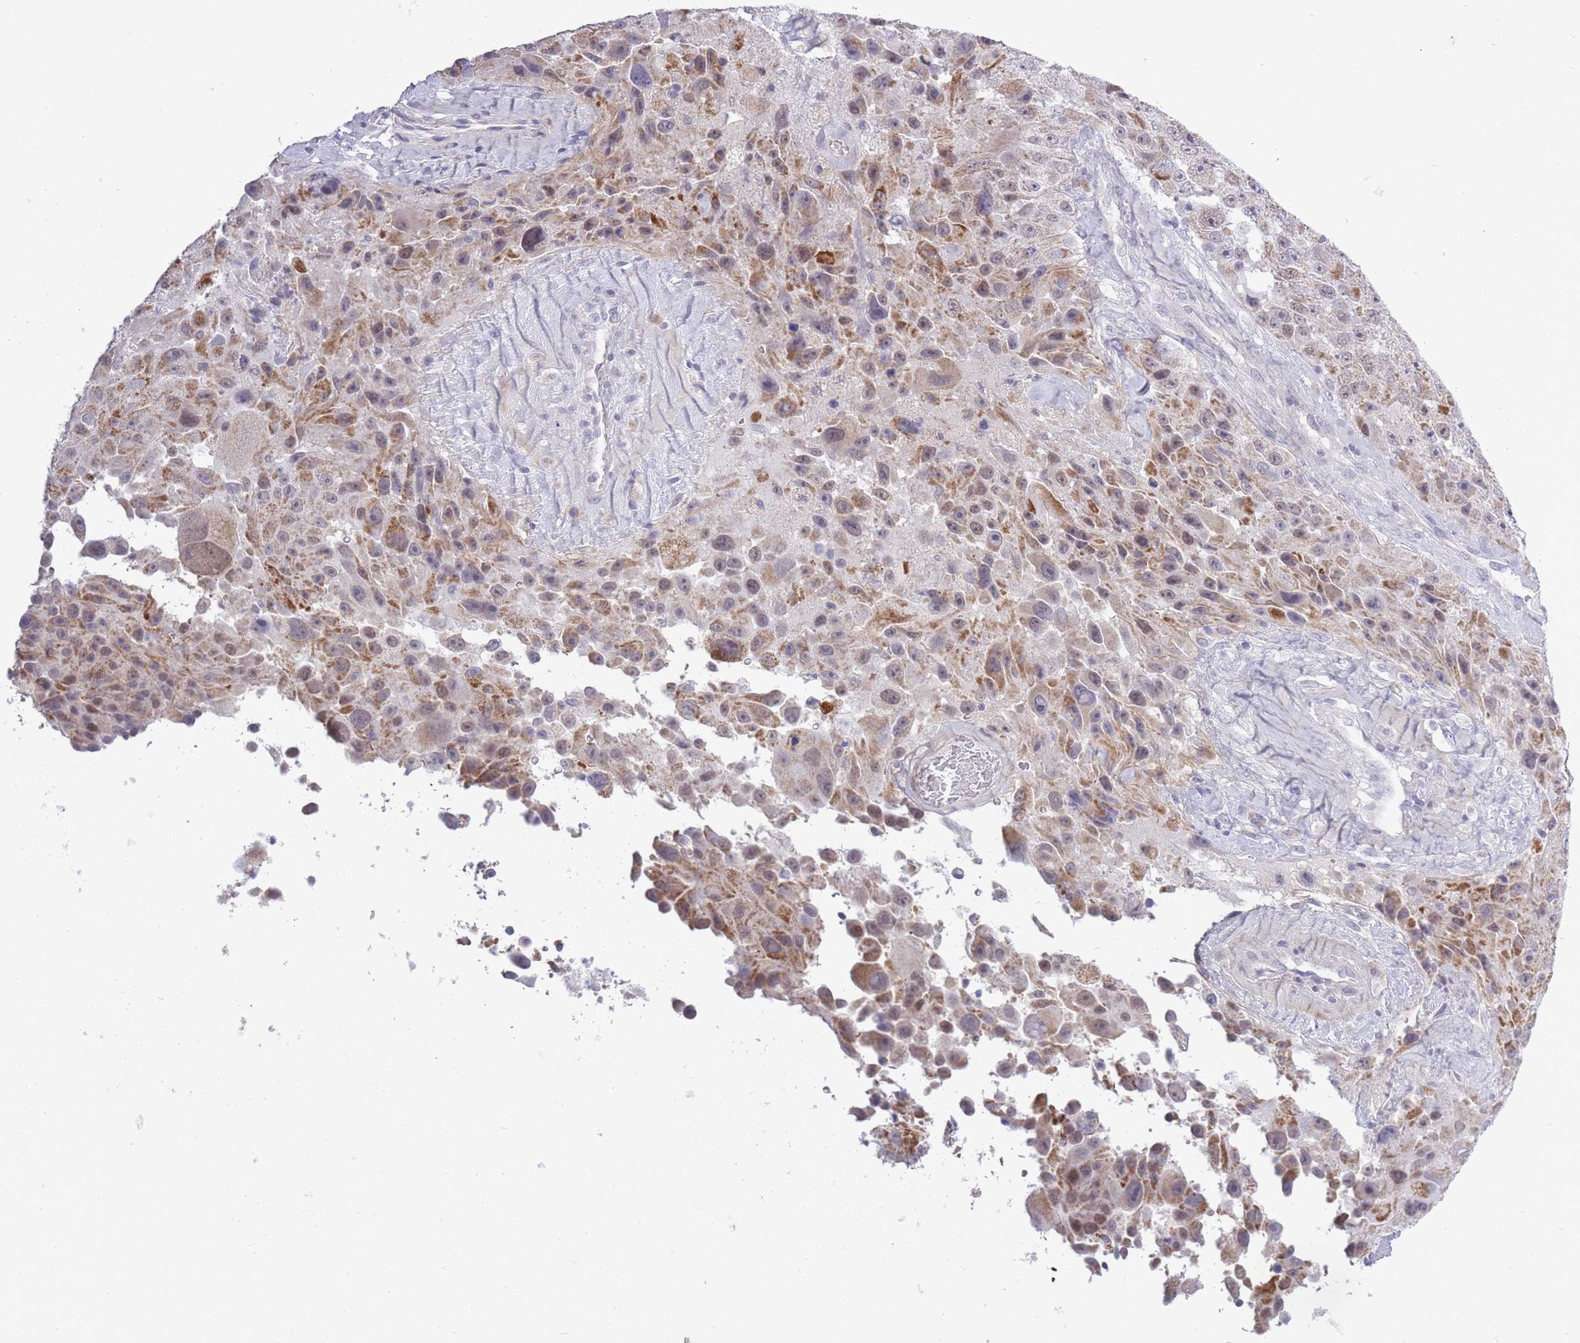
{"staining": {"intensity": "moderate", "quantity": ">75%", "location": "cytoplasmic/membranous,nuclear"}, "tissue": "melanoma", "cell_type": "Tumor cells", "image_type": "cancer", "snomed": [{"axis": "morphology", "description": "Malignant melanoma, Metastatic site"}, {"axis": "topography", "description": "Lymph node"}], "caption": "Immunohistochemistry (IHC) (DAB (3,3'-diaminobenzidine)) staining of human melanoma shows moderate cytoplasmic/membranous and nuclear protein staining in approximately >75% of tumor cells.", "gene": "ZBTB24", "patient": {"sex": "male", "age": 62}}